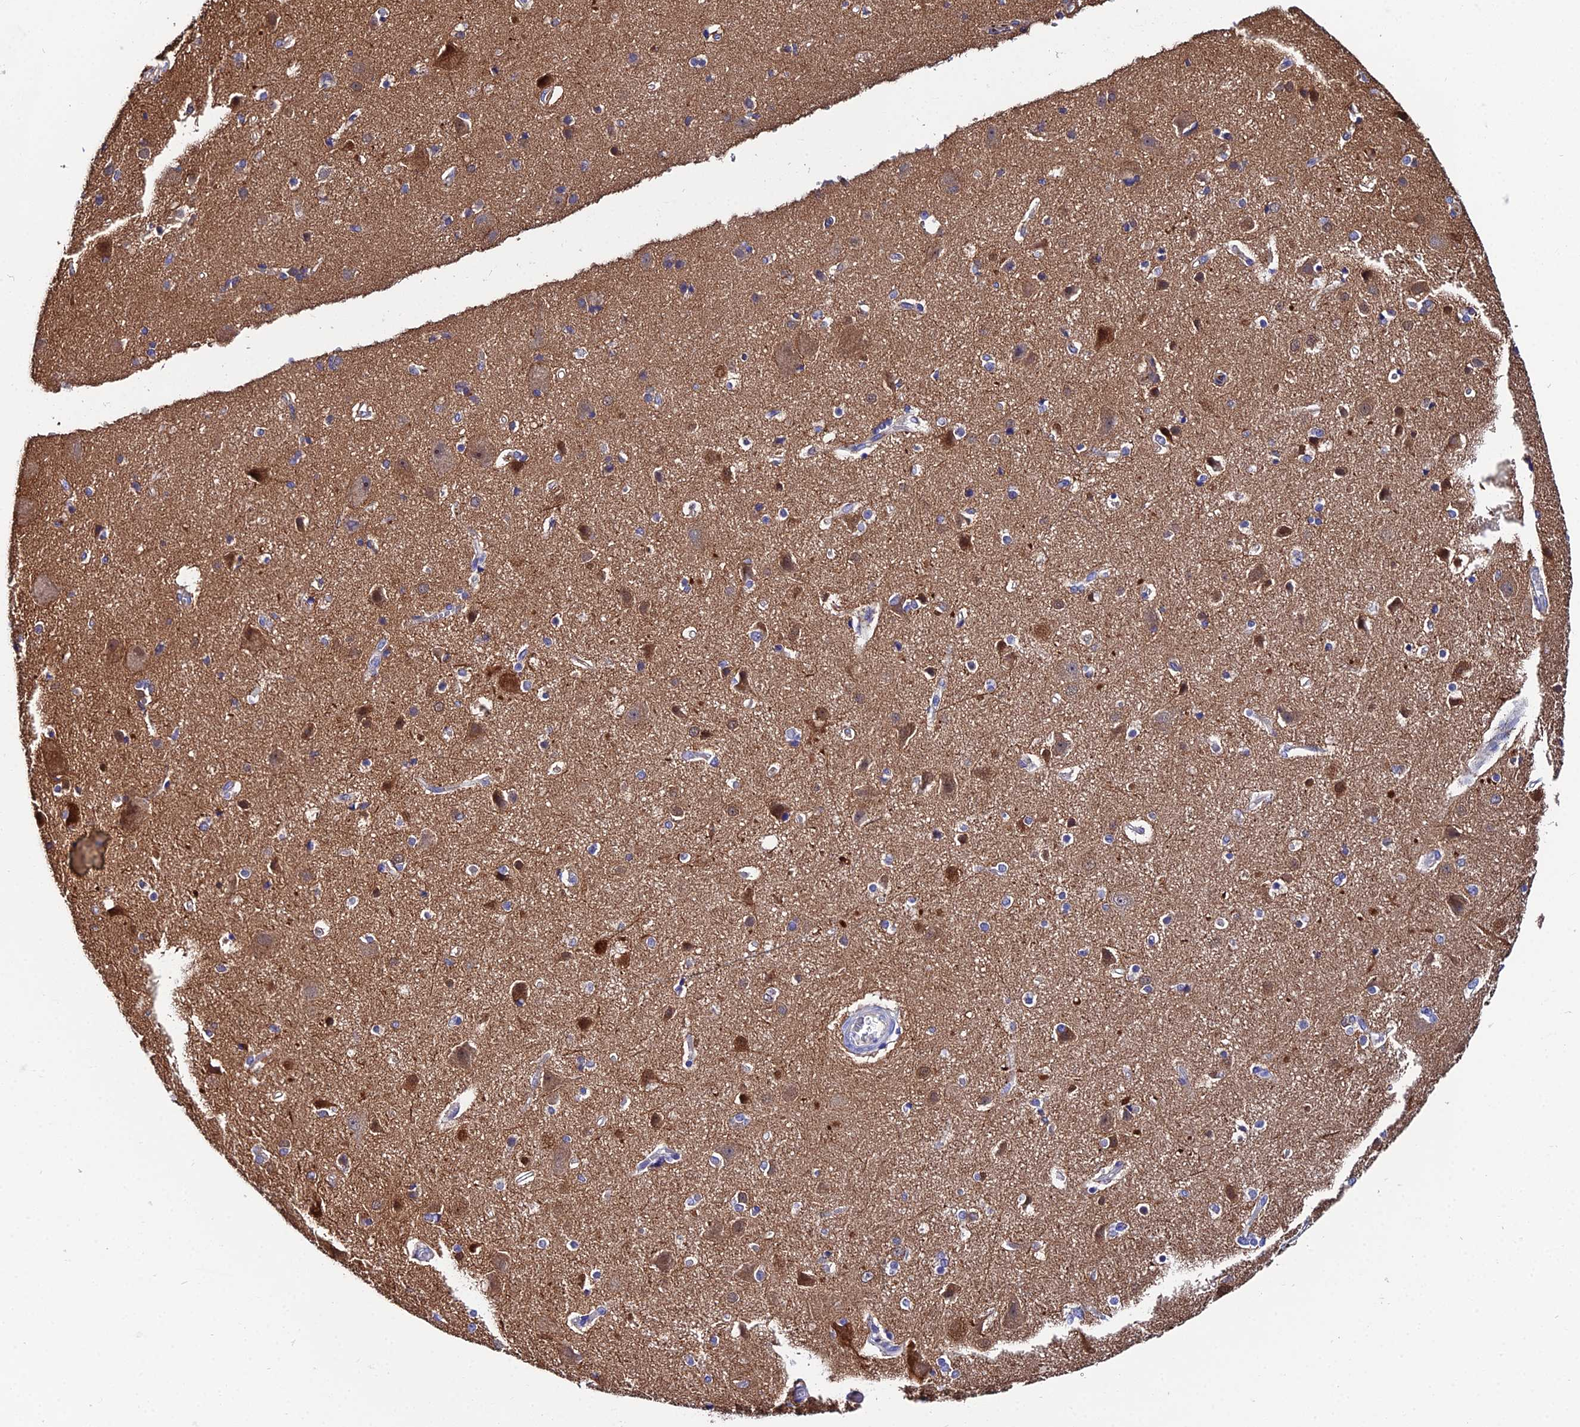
{"staining": {"intensity": "negative", "quantity": "none", "location": "none"}, "tissue": "cerebral cortex", "cell_type": "Endothelial cells", "image_type": "normal", "snomed": [{"axis": "morphology", "description": "Normal tissue, NOS"}, {"axis": "topography", "description": "Cerebral cortex"}], "caption": "Cerebral cortex was stained to show a protein in brown. There is no significant staining in endothelial cells. (DAB immunohistochemistry (IHC) visualized using brightfield microscopy, high magnification).", "gene": "CEP41", "patient": {"sex": "female", "age": 54}}